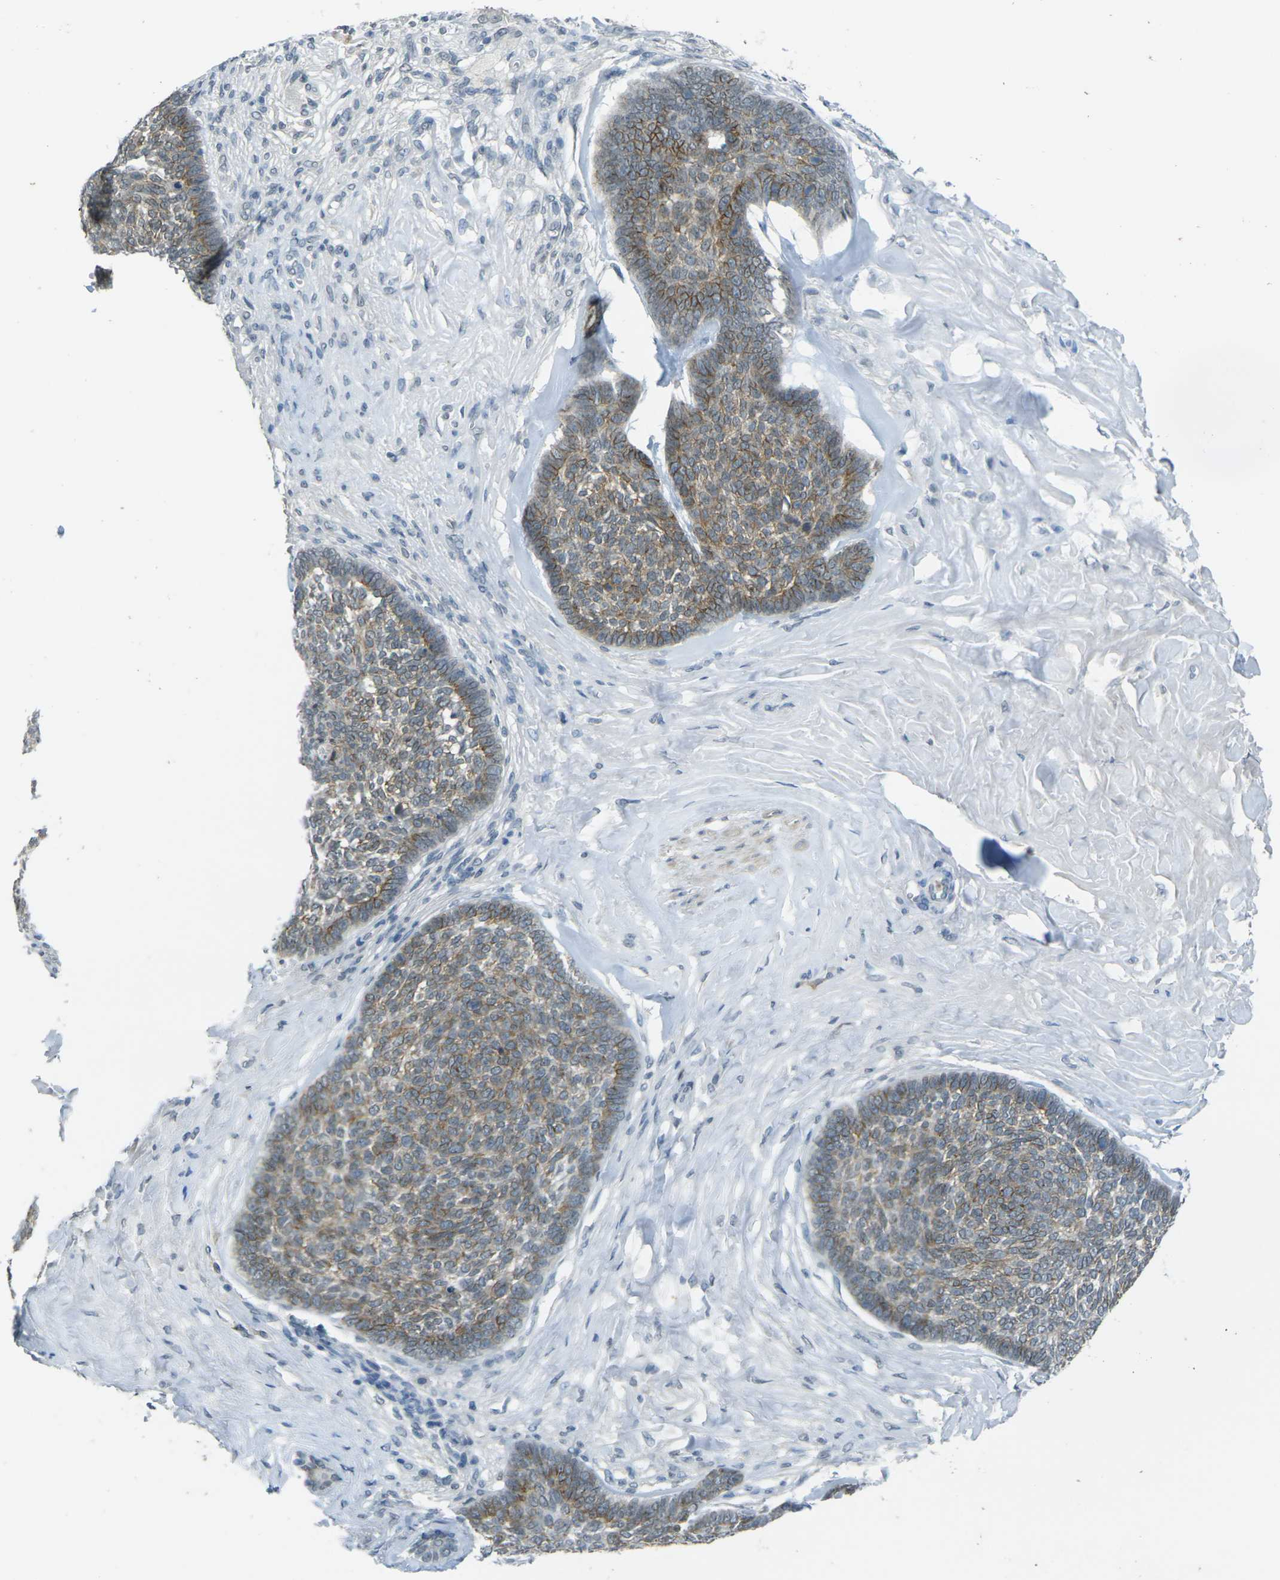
{"staining": {"intensity": "moderate", "quantity": ">75%", "location": "cytoplasmic/membranous"}, "tissue": "skin cancer", "cell_type": "Tumor cells", "image_type": "cancer", "snomed": [{"axis": "morphology", "description": "Basal cell carcinoma"}, {"axis": "topography", "description": "Skin"}], "caption": "Skin cancer (basal cell carcinoma) stained for a protein exhibits moderate cytoplasmic/membranous positivity in tumor cells. The protein is stained brown, and the nuclei are stained in blue (DAB (3,3'-diaminobenzidine) IHC with brightfield microscopy, high magnification).", "gene": "SPTBN2", "patient": {"sex": "male", "age": 84}}